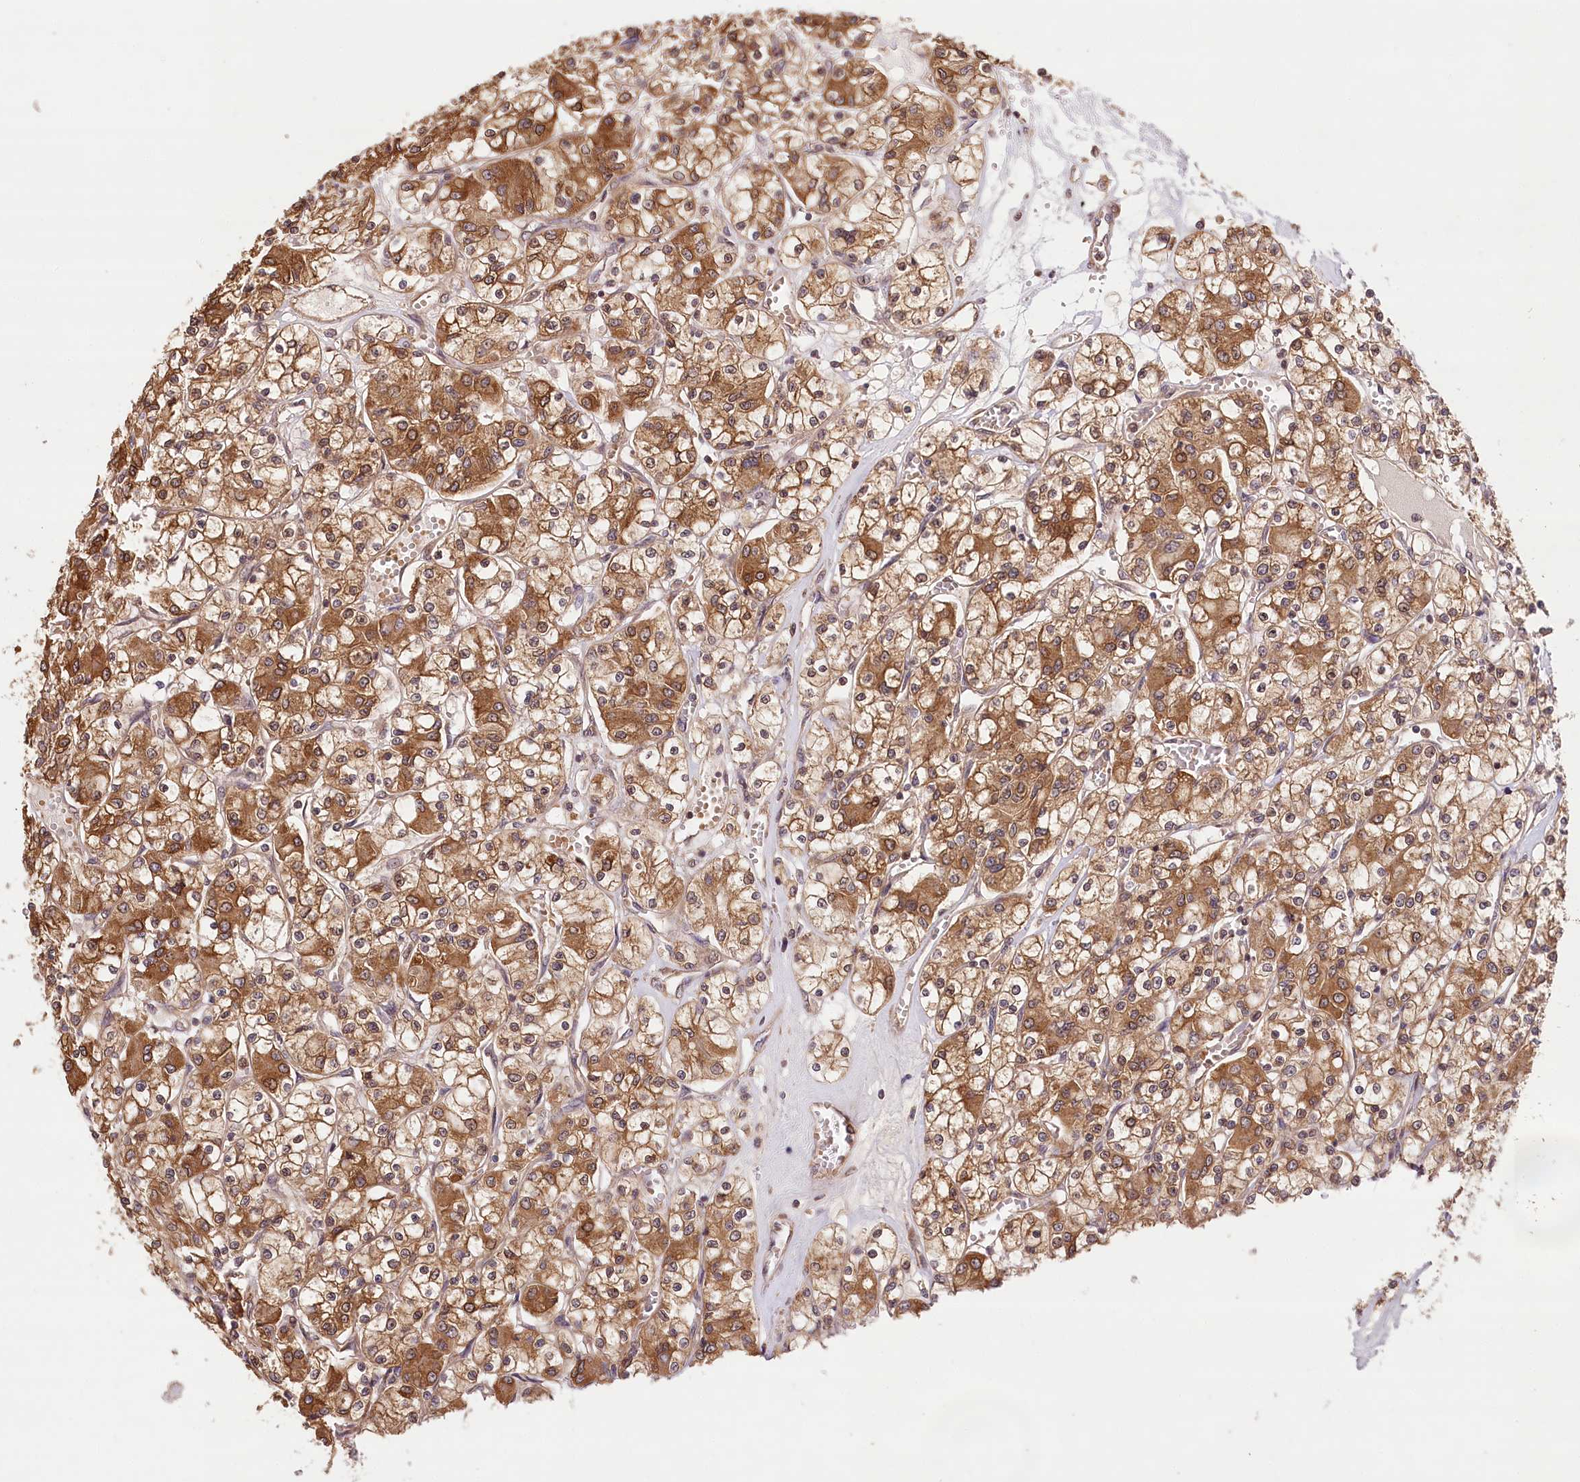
{"staining": {"intensity": "strong", "quantity": "25%-75%", "location": "cytoplasmic/membranous"}, "tissue": "renal cancer", "cell_type": "Tumor cells", "image_type": "cancer", "snomed": [{"axis": "morphology", "description": "Adenocarcinoma, NOS"}, {"axis": "topography", "description": "Kidney"}], "caption": "Approximately 25%-75% of tumor cells in renal adenocarcinoma exhibit strong cytoplasmic/membranous protein expression as visualized by brown immunohistochemical staining.", "gene": "LSS", "patient": {"sex": "female", "age": 59}}